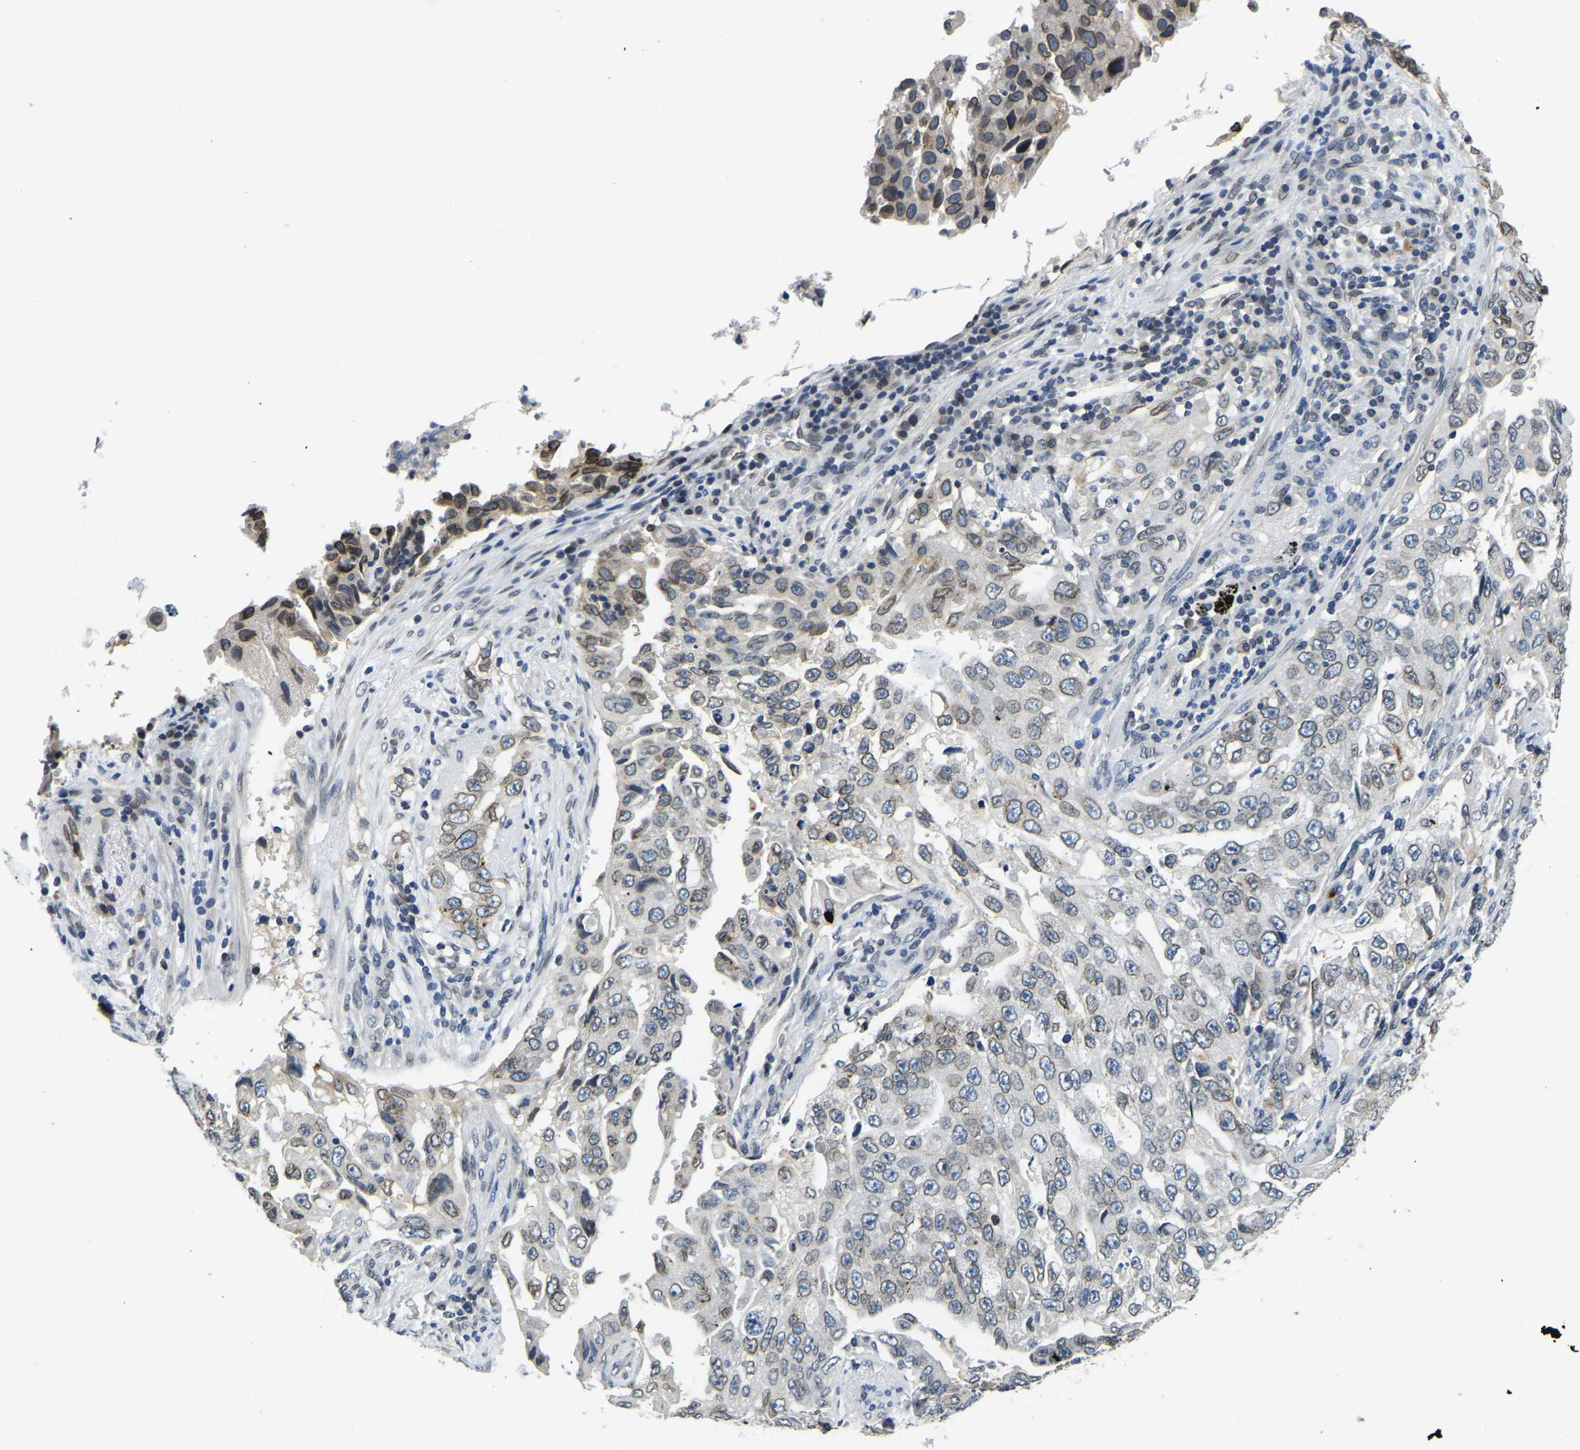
{"staining": {"intensity": "moderate", "quantity": ">75%", "location": "cytoplasmic/membranous,nuclear"}, "tissue": "lung cancer", "cell_type": "Tumor cells", "image_type": "cancer", "snomed": [{"axis": "morphology", "description": "Adenocarcinoma, NOS"}, {"axis": "topography", "description": "Lung"}], "caption": "Lung cancer (adenocarcinoma) stained for a protein (brown) reveals moderate cytoplasmic/membranous and nuclear positive positivity in about >75% of tumor cells.", "gene": "RANBP2", "patient": {"sex": "female", "age": 51}}